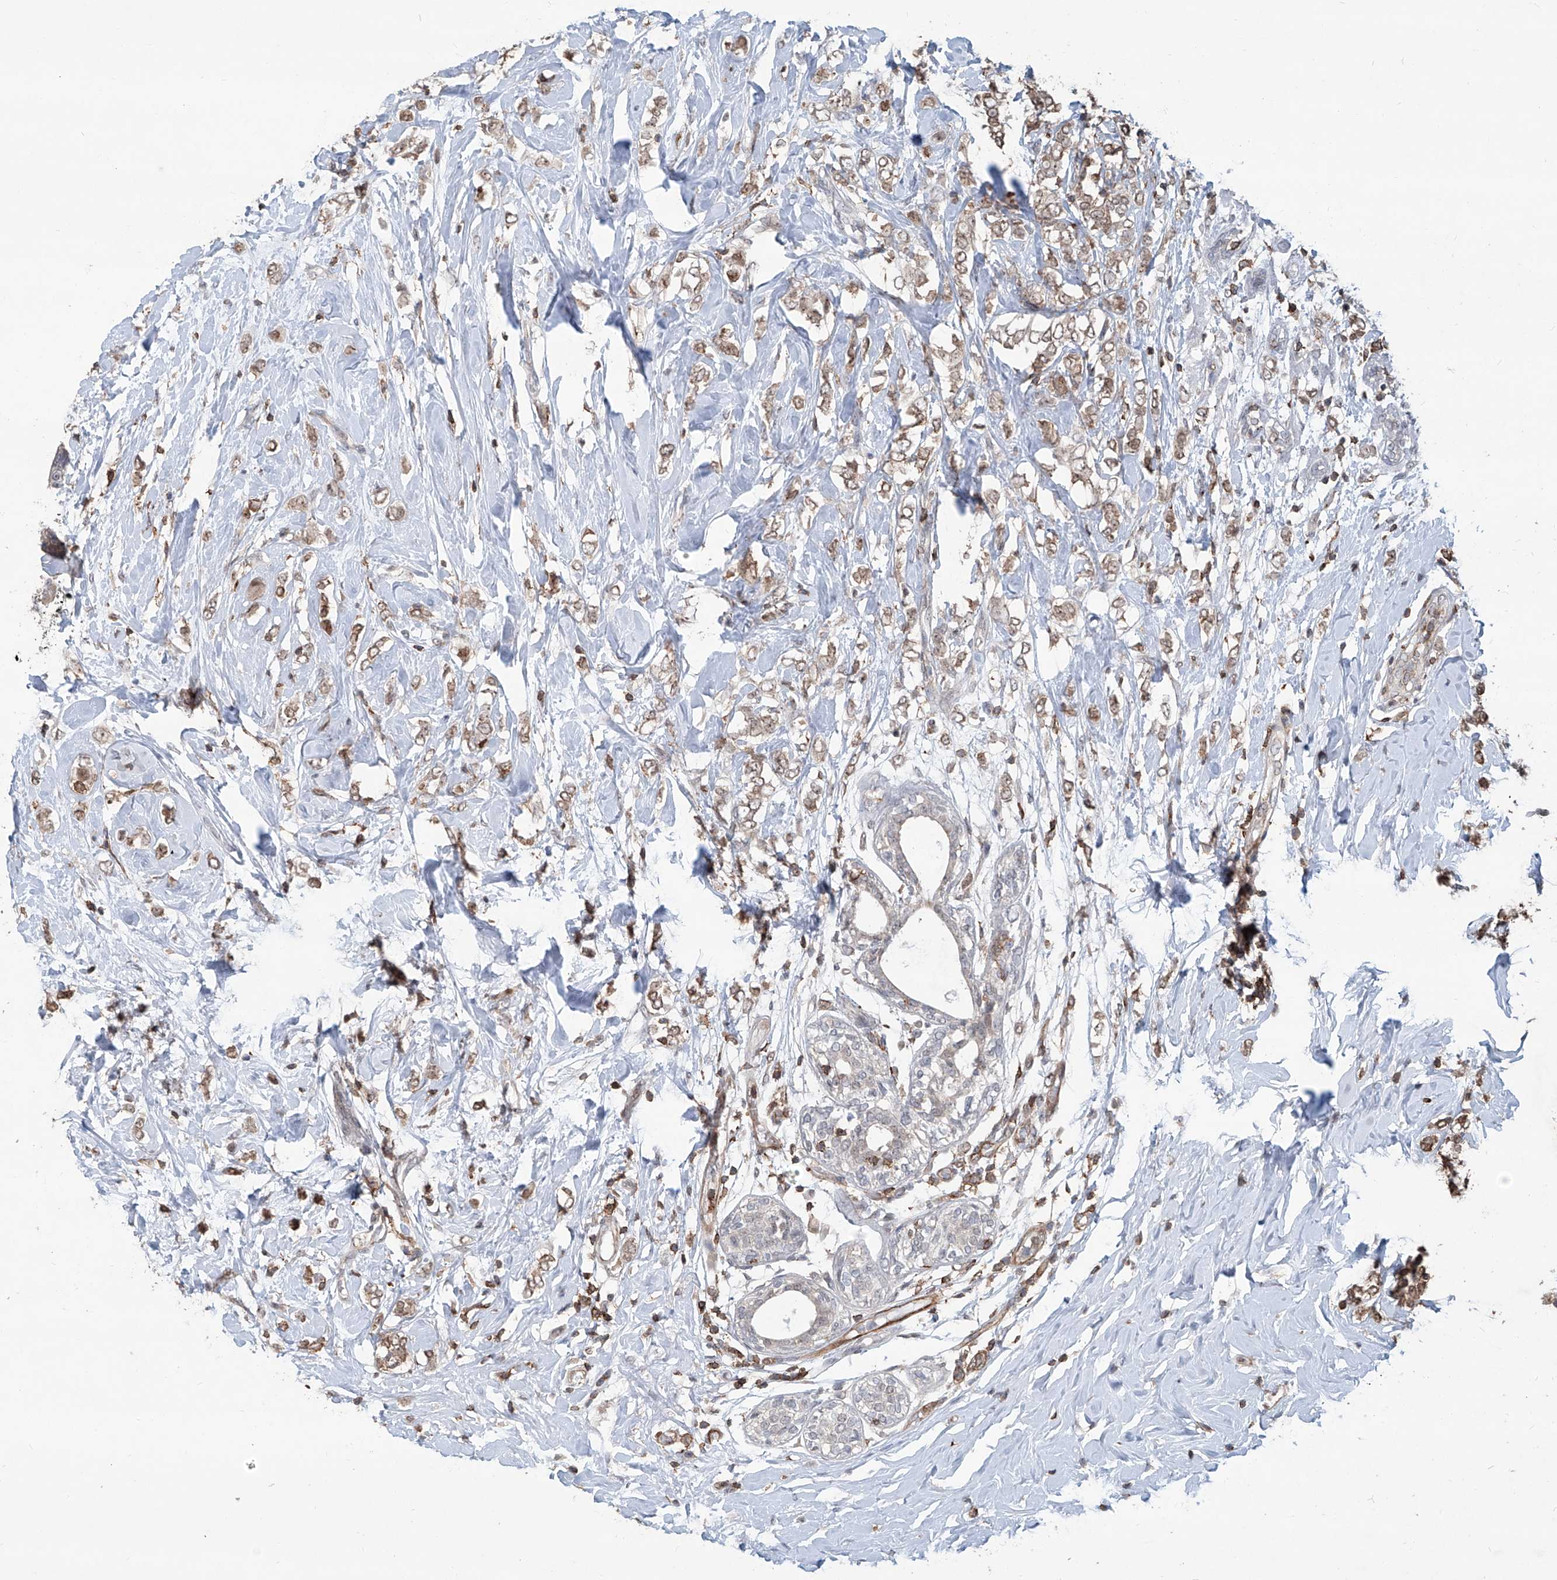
{"staining": {"intensity": "moderate", "quantity": "25%-75%", "location": "cytoplasmic/membranous"}, "tissue": "breast cancer", "cell_type": "Tumor cells", "image_type": "cancer", "snomed": [{"axis": "morphology", "description": "Normal tissue, NOS"}, {"axis": "morphology", "description": "Lobular carcinoma"}, {"axis": "topography", "description": "Breast"}], "caption": "Tumor cells reveal moderate cytoplasmic/membranous positivity in approximately 25%-75% of cells in lobular carcinoma (breast).", "gene": "ZBTB48", "patient": {"sex": "female", "age": 47}}